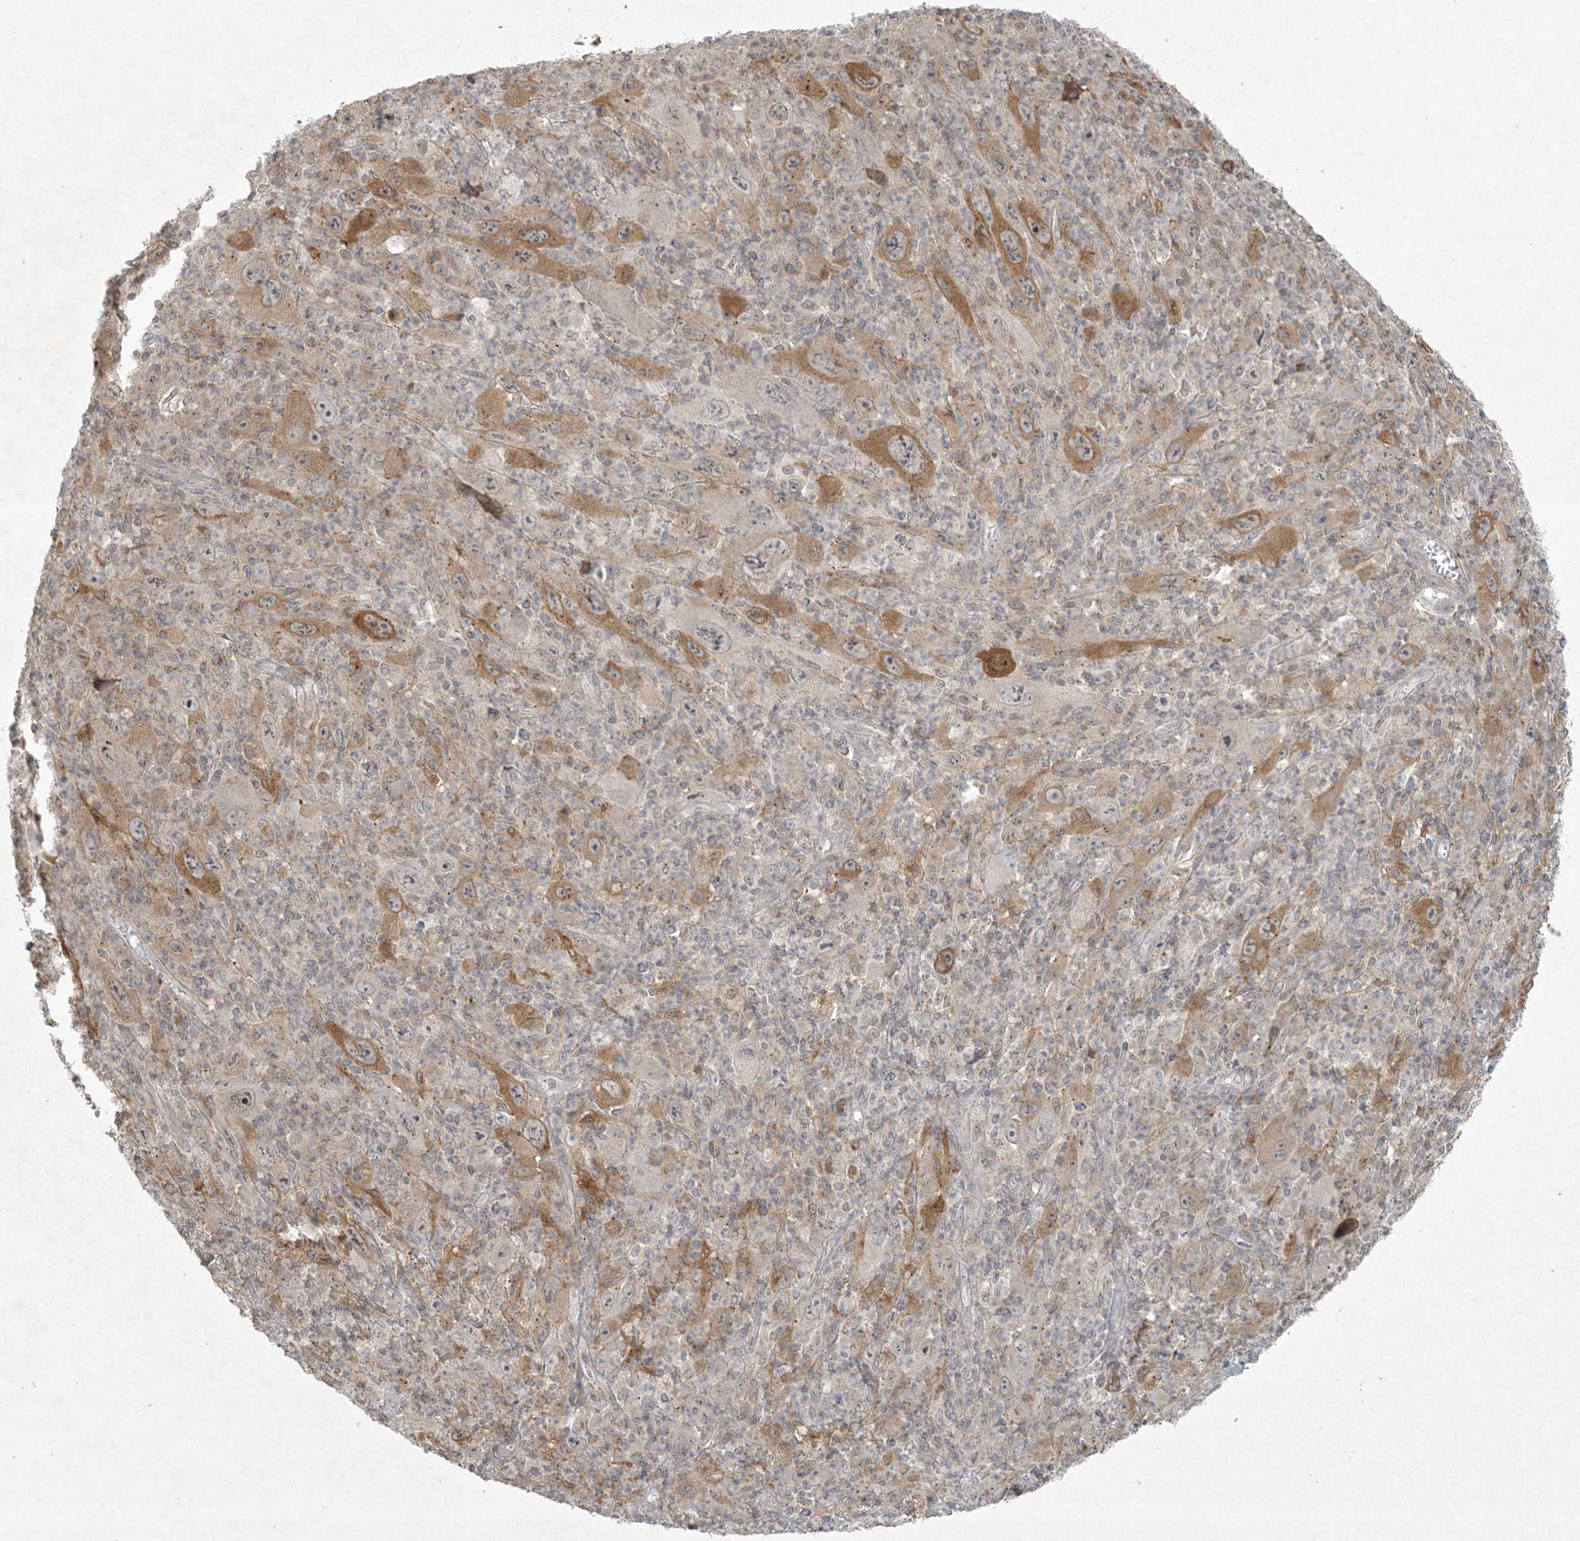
{"staining": {"intensity": "moderate", "quantity": "<25%", "location": "cytoplasmic/membranous"}, "tissue": "melanoma", "cell_type": "Tumor cells", "image_type": "cancer", "snomed": [{"axis": "morphology", "description": "Malignant melanoma, Metastatic site"}, {"axis": "topography", "description": "Skin"}], "caption": "Protein analysis of melanoma tissue displays moderate cytoplasmic/membranous positivity in approximately <25% of tumor cells. Using DAB (3,3'-diaminobenzidine) (brown) and hematoxylin (blue) stains, captured at high magnification using brightfield microscopy.", "gene": "ZNF263", "patient": {"sex": "female", "age": 56}}